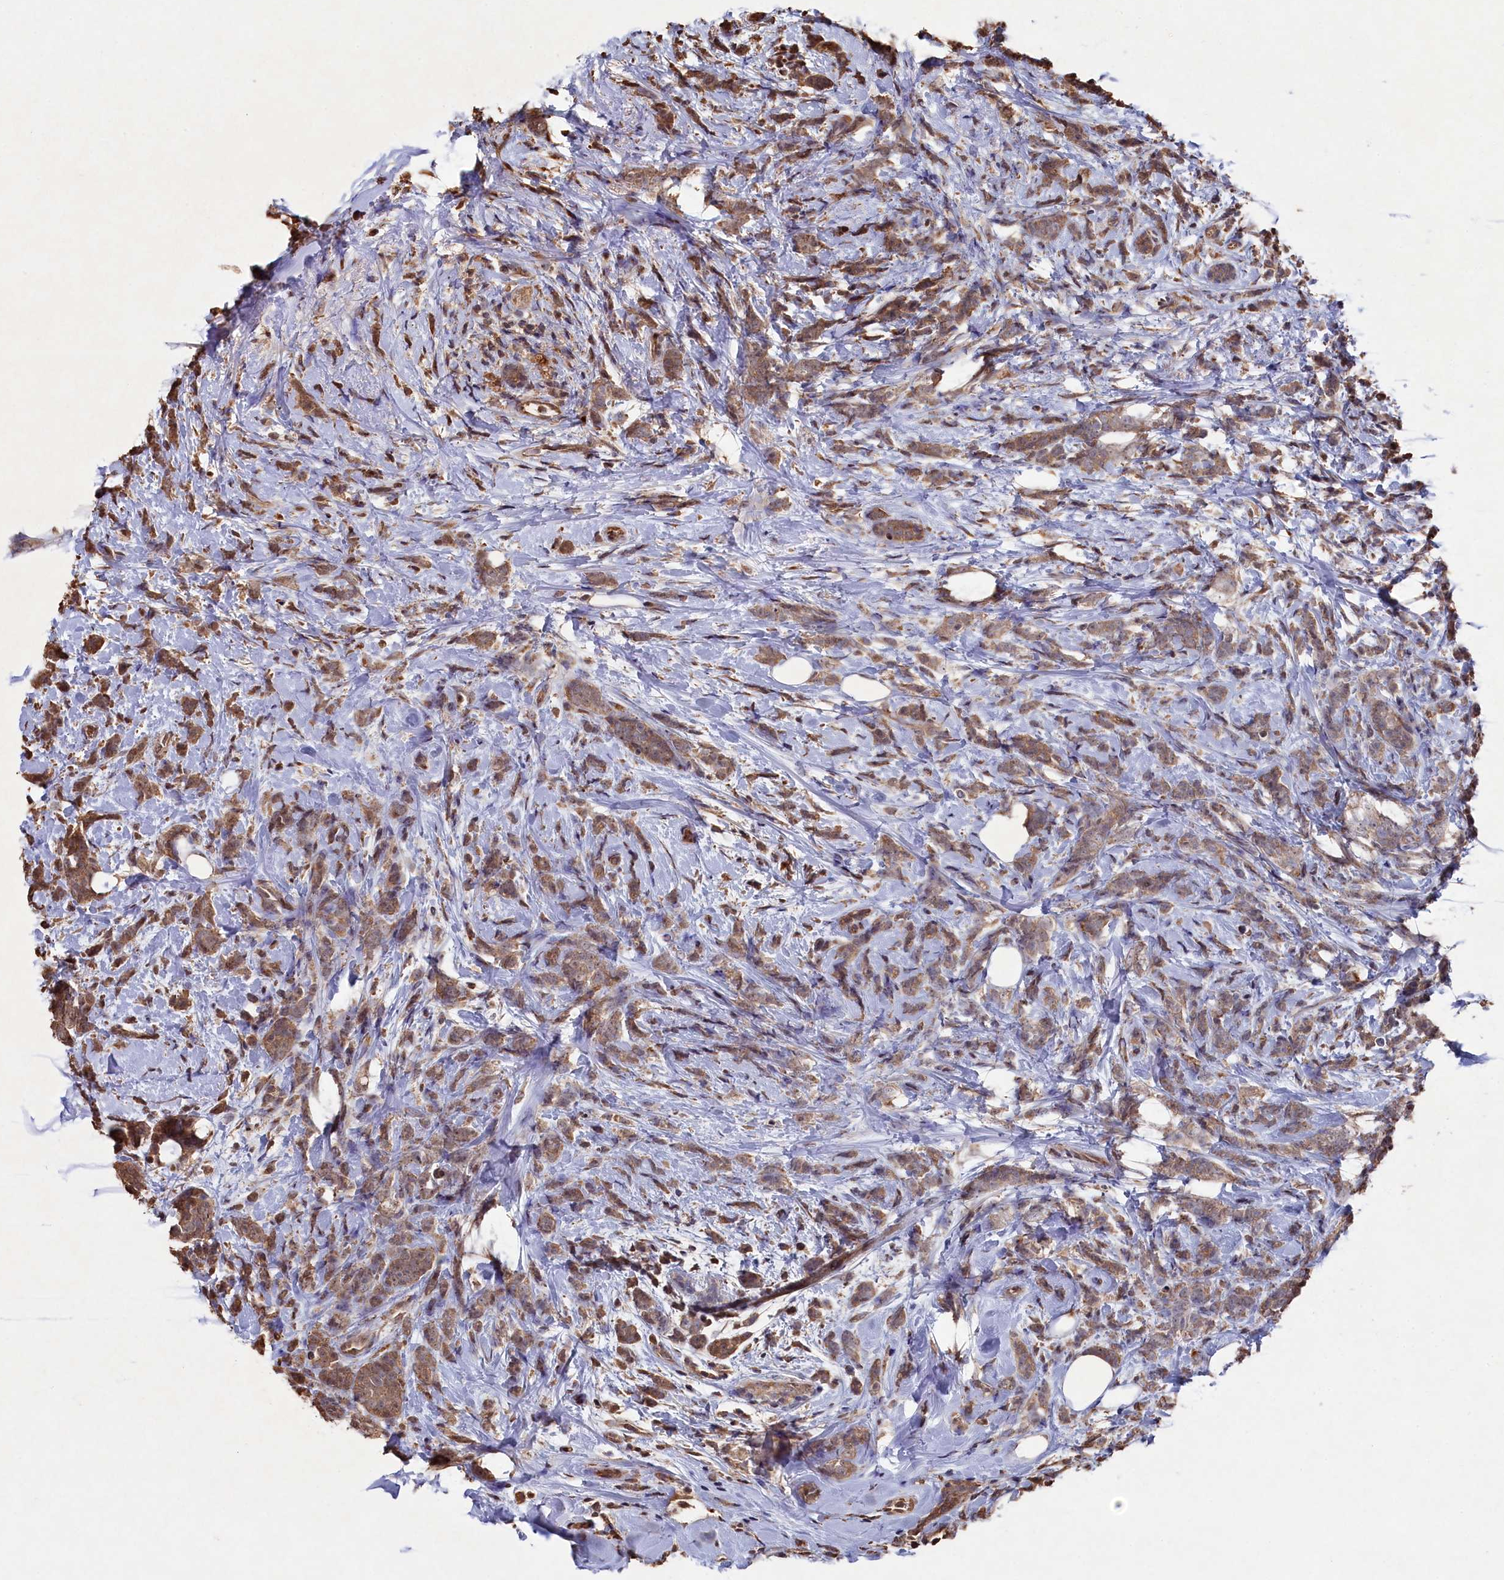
{"staining": {"intensity": "moderate", "quantity": ">75%", "location": "cytoplasmic/membranous"}, "tissue": "breast cancer", "cell_type": "Tumor cells", "image_type": "cancer", "snomed": [{"axis": "morphology", "description": "Lobular carcinoma"}, {"axis": "topography", "description": "Breast"}], "caption": "Immunohistochemistry (IHC) (DAB) staining of human breast lobular carcinoma shows moderate cytoplasmic/membranous protein positivity in approximately >75% of tumor cells. Using DAB (3,3'-diaminobenzidine) (brown) and hematoxylin (blue) stains, captured at high magnification using brightfield microscopy.", "gene": "NAA60", "patient": {"sex": "female", "age": 58}}